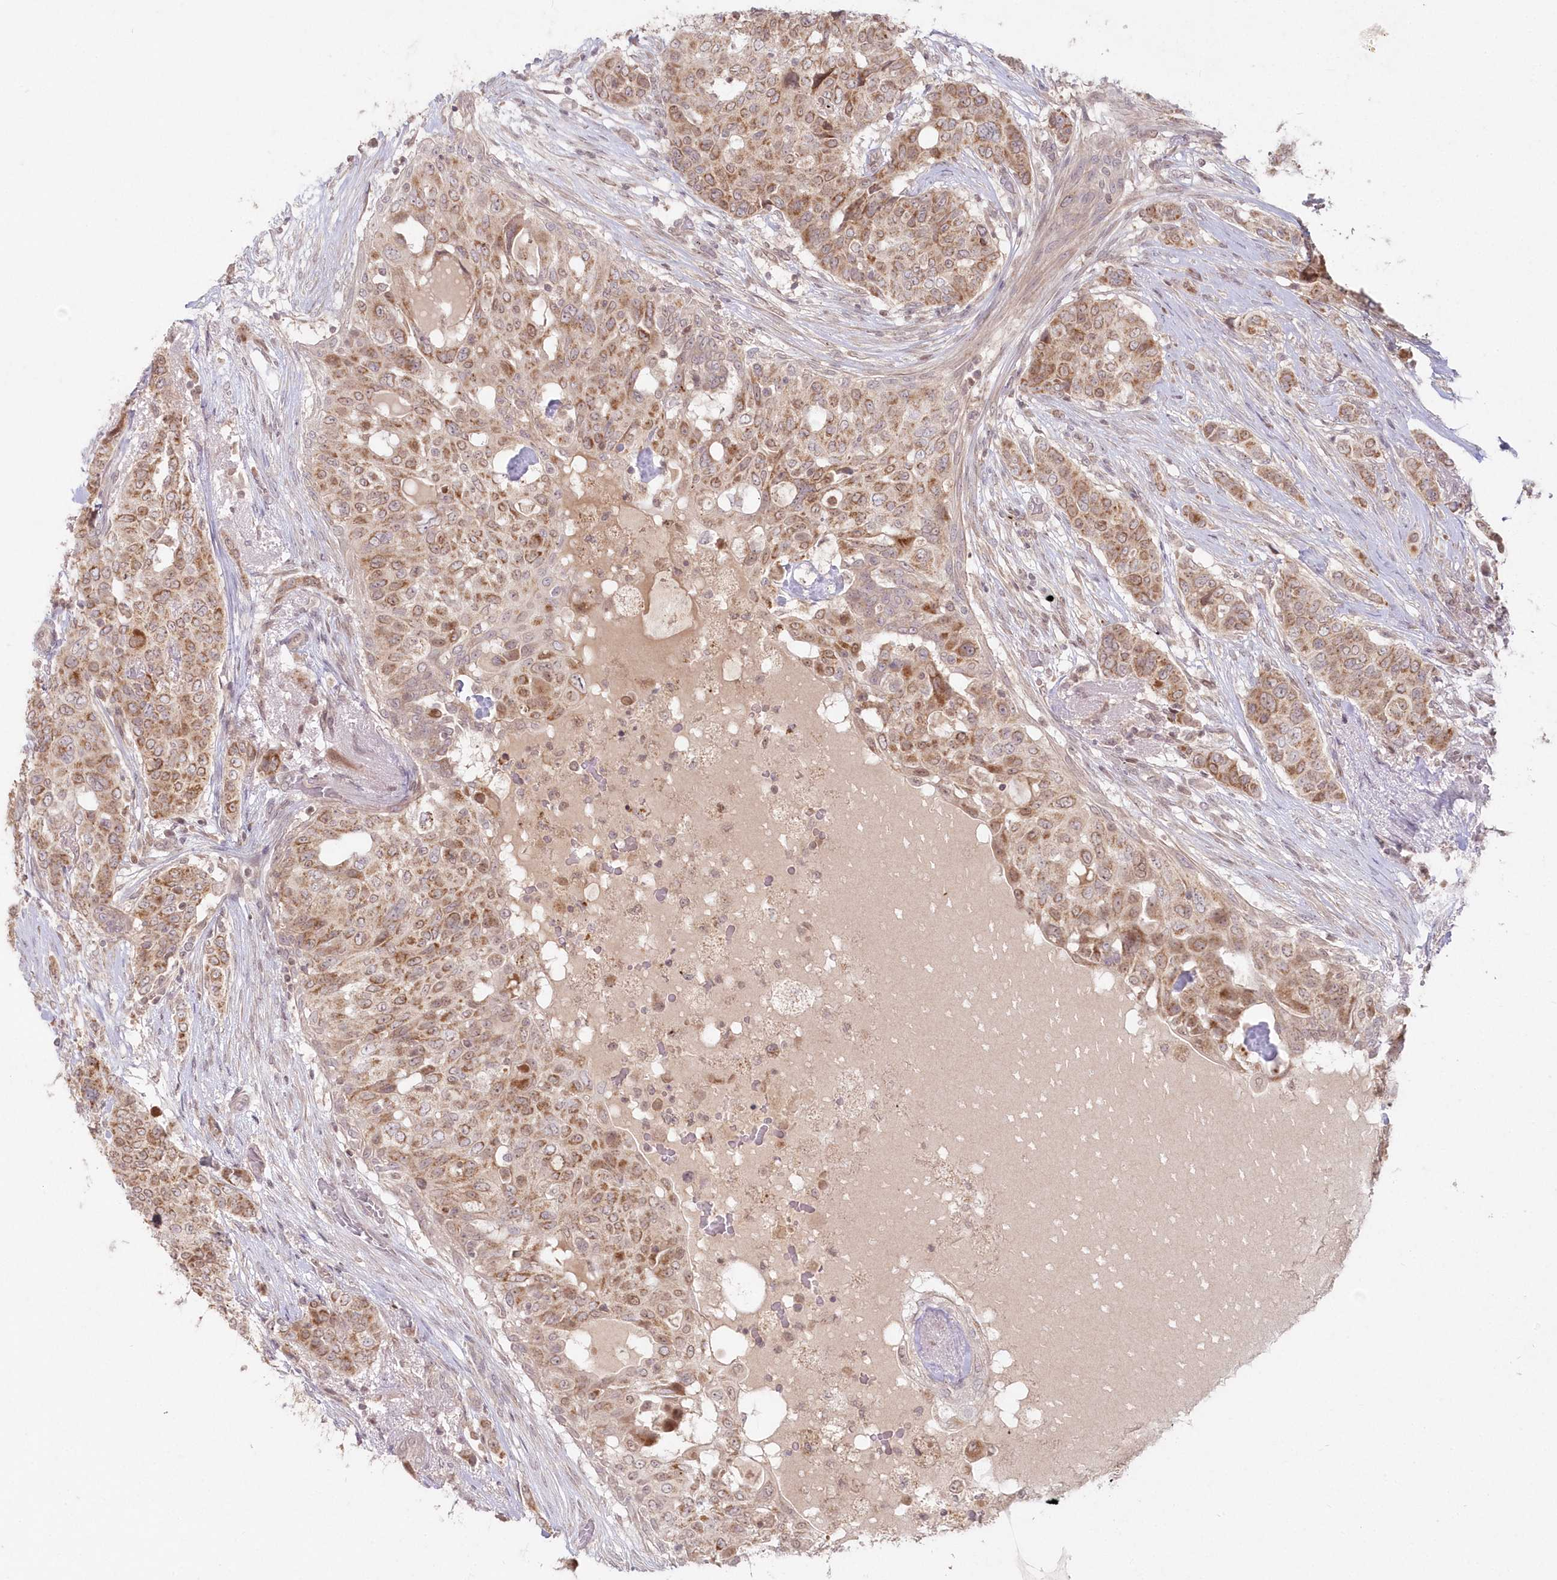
{"staining": {"intensity": "moderate", "quantity": ">75%", "location": "cytoplasmic/membranous,nuclear"}, "tissue": "breast cancer", "cell_type": "Tumor cells", "image_type": "cancer", "snomed": [{"axis": "morphology", "description": "Lobular carcinoma"}, {"axis": "topography", "description": "Breast"}], "caption": "Human breast cancer (lobular carcinoma) stained with a protein marker shows moderate staining in tumor cells.", "gene": "ASCC1", "patient": {"sex": "female", "age": 51}}